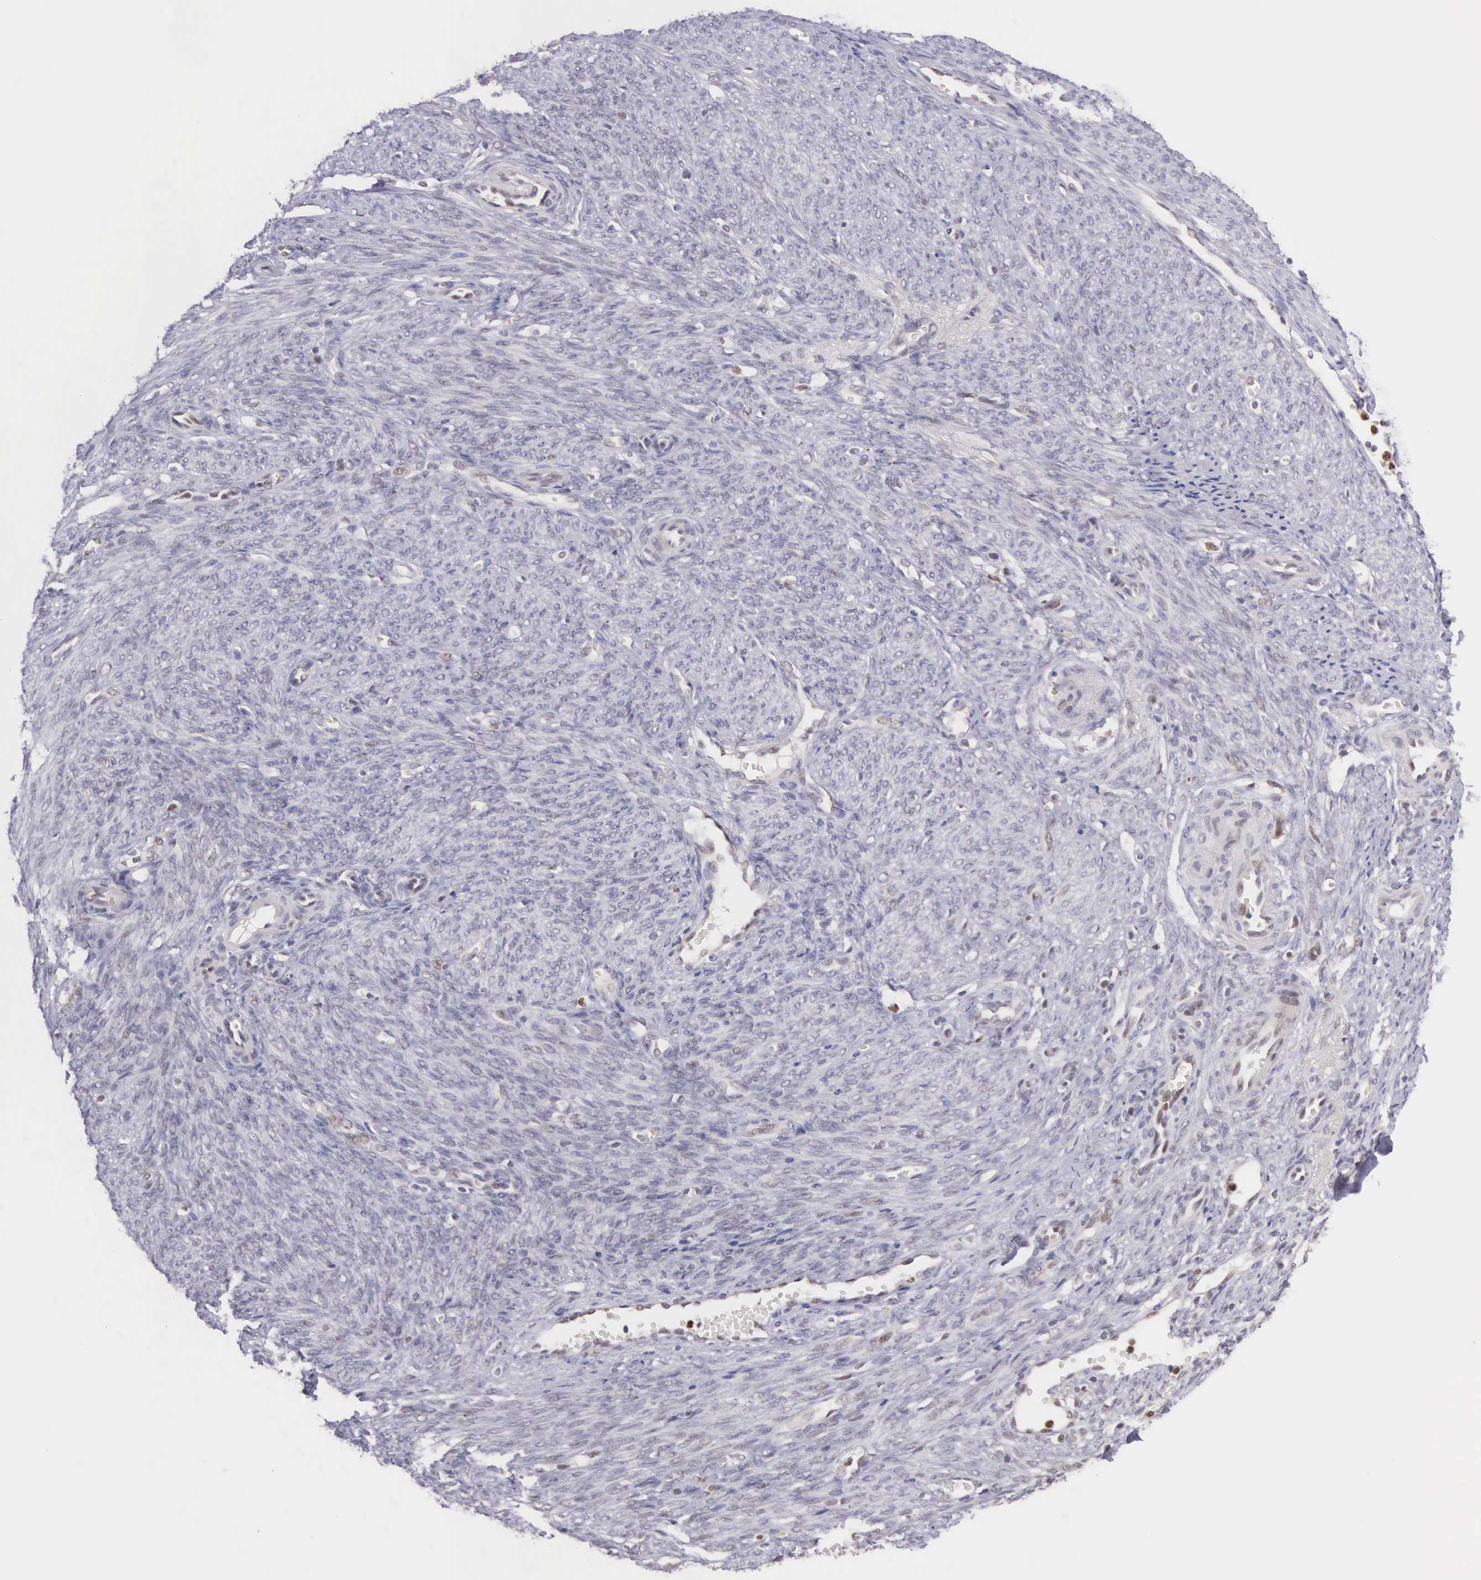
{"staining": {"intensity": "moderate", "quantity": "<25%", "location": "nuclear"}, "tissue": "endometrium", "cell_type": "Cells in endometrial stroma", "image_type": "normal", "snomed": [{"axis": "morphology", "description": "Normal tissue, NOS"}, {"axis": "topography", "description": "Uterus"}], "caption": "Brown immunohistochemical staining in normal human endometrium reveals moderate nuclear positivity in approximately <25% of cells in endometrial stroma.", "gene": "GRK3", "patient": {"sex": "female", "age": 83}}